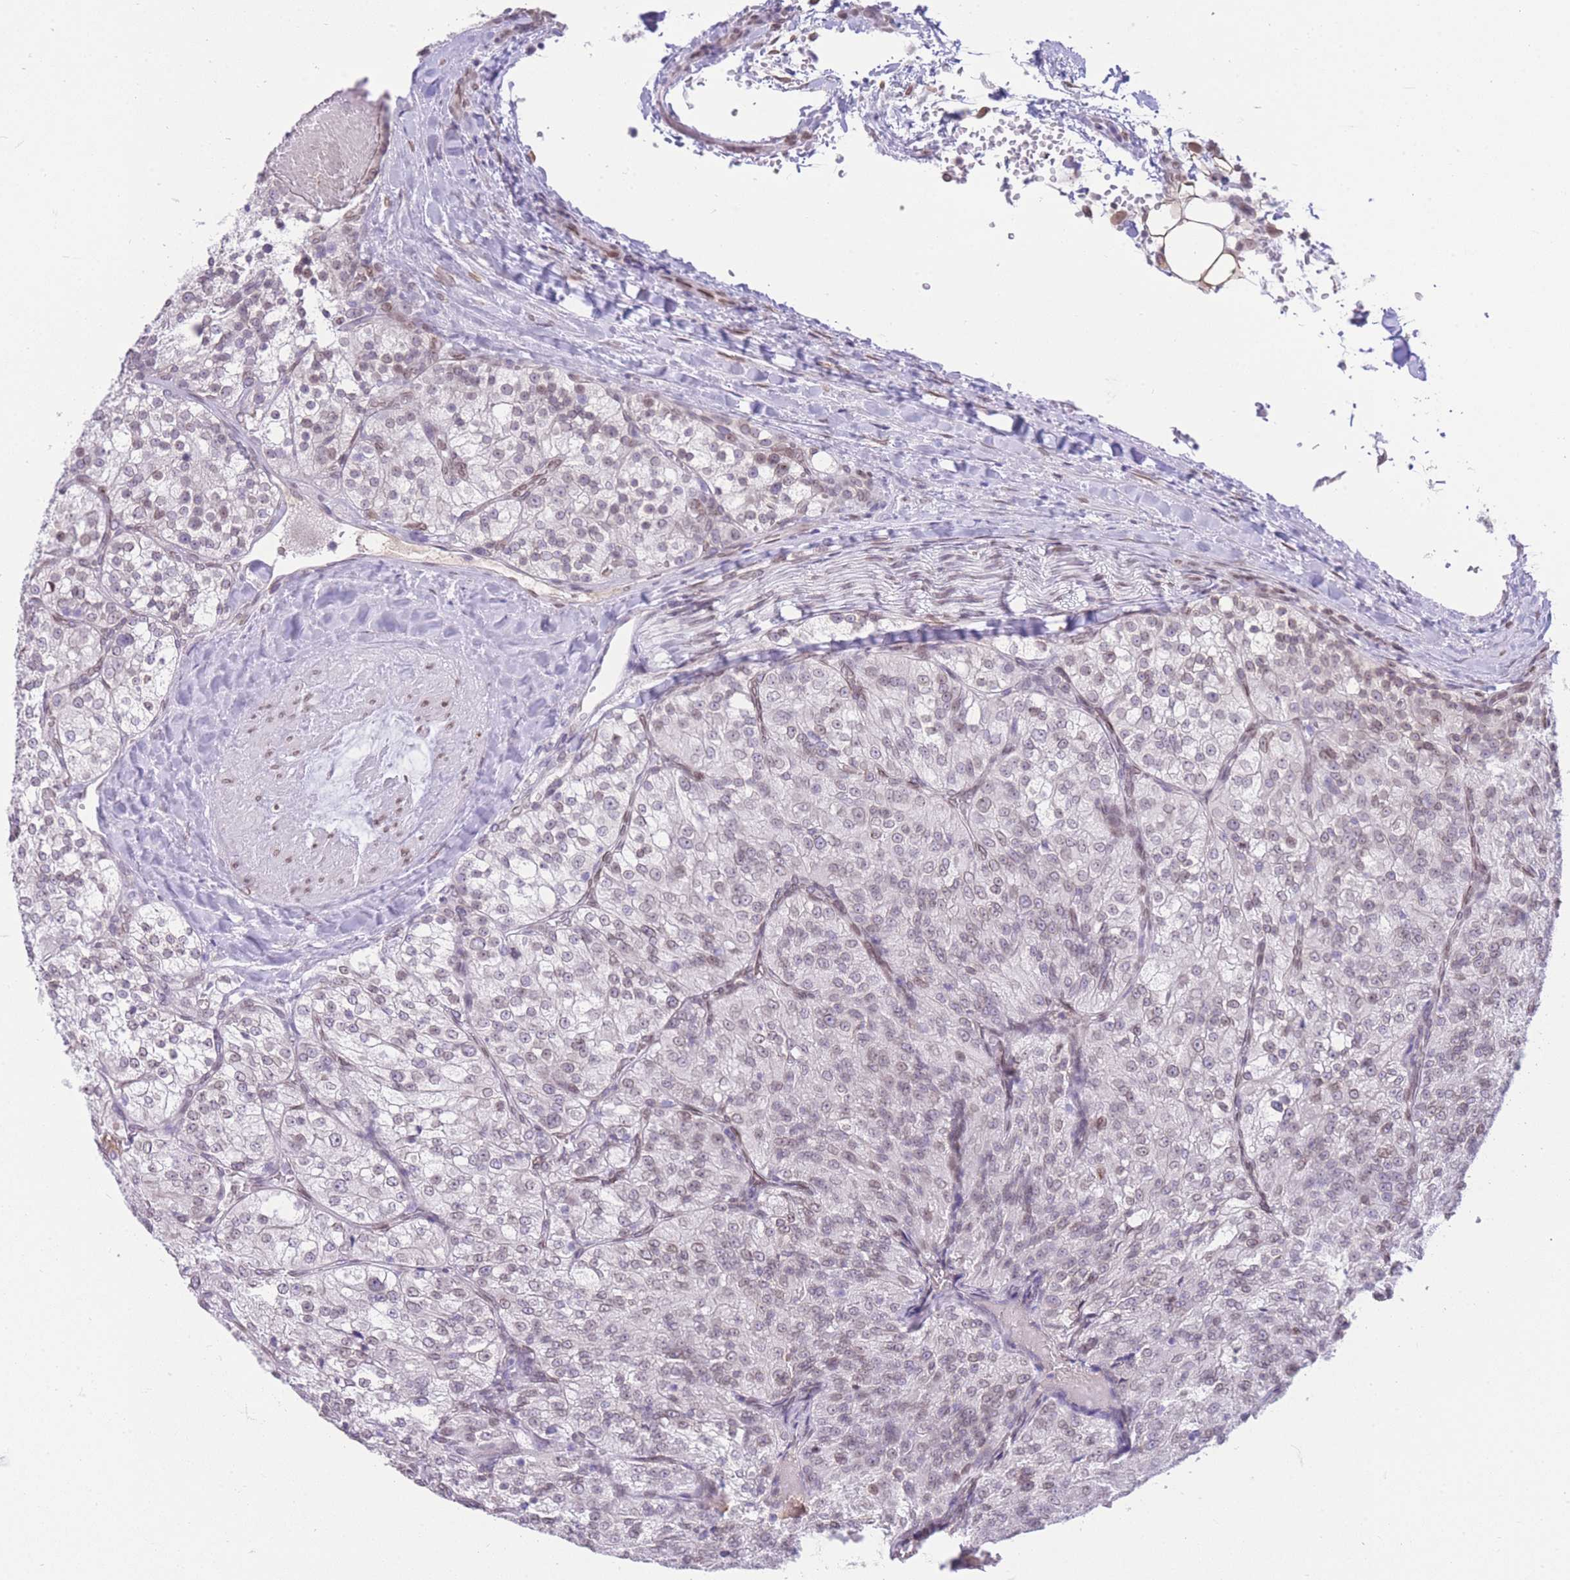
{"staining": {"intensity": "weak", "quantity": ">75%", "location": "nuclear"}, "tissue": "renal cancer", "cell_type": "Tumor cells", "image_type": "cancer", "snomed": [{"axis": "morphology", "description": "Adenocarcinoma, NOS"}, {"axis": "topography", "description": "Kidney"}], "caption": "Tumor cells show low levels of weak nuclear staining in about >75% of cells in human renal adenocarcinoma. (Stains: DAB (3,3'-diaminobenzidine) in brown, nuclei in blue, Microscopy: brightfield microscopy at high magnification).", "gene": "OR10AD1", "patient": {"sex": "female", "age": 63}}